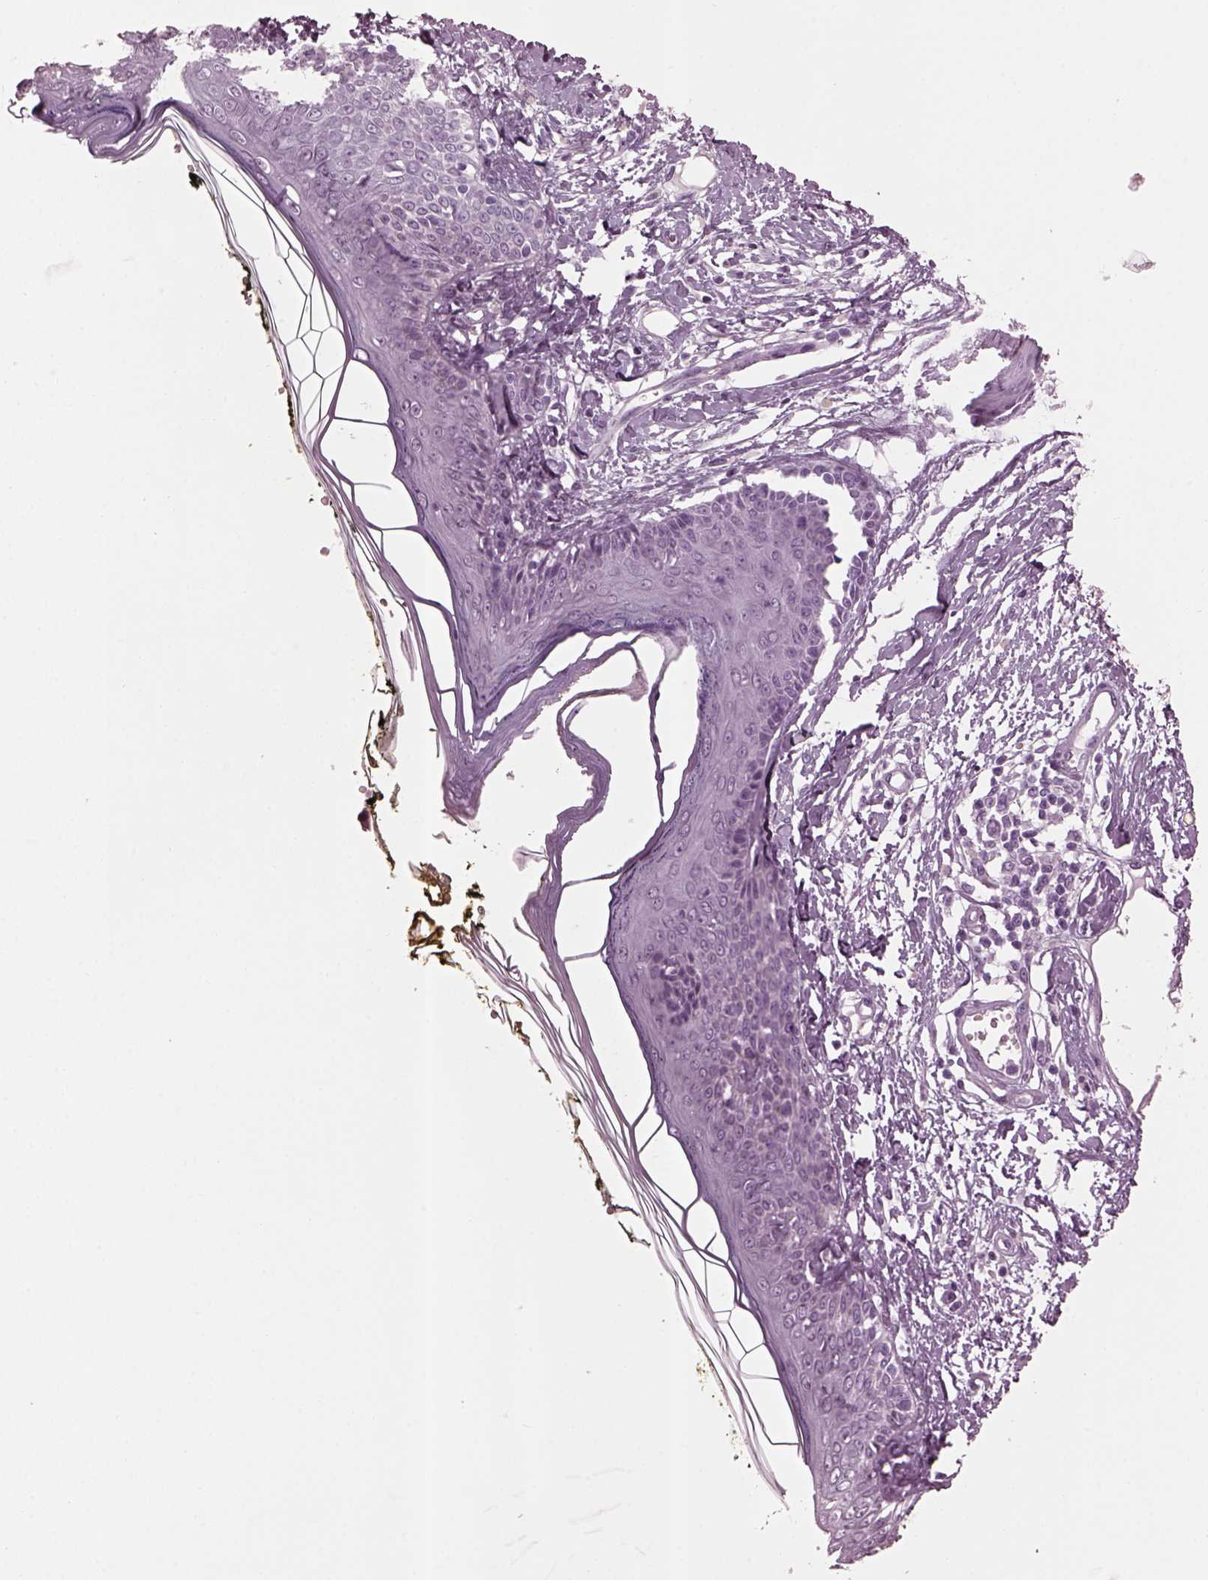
{"staining": {"intensity": "negative", "quantity": "none", "location": "none"}, "tissue": "skin", "cell_type": "Fibroblasts", "image_type": "normal", "snomed": [{"axis": "morphology", "description": "Normal tissue, NOS"}, {"axis": "topography", "description": "Skin"}], "caption": "An immunohistochemistry (IHC) photomicrograph of benign skin is shown. There is no staining in fibroblasts of skin.", "gene": "SLC6A17", "patient": {"sex": "male", "age": 76}}